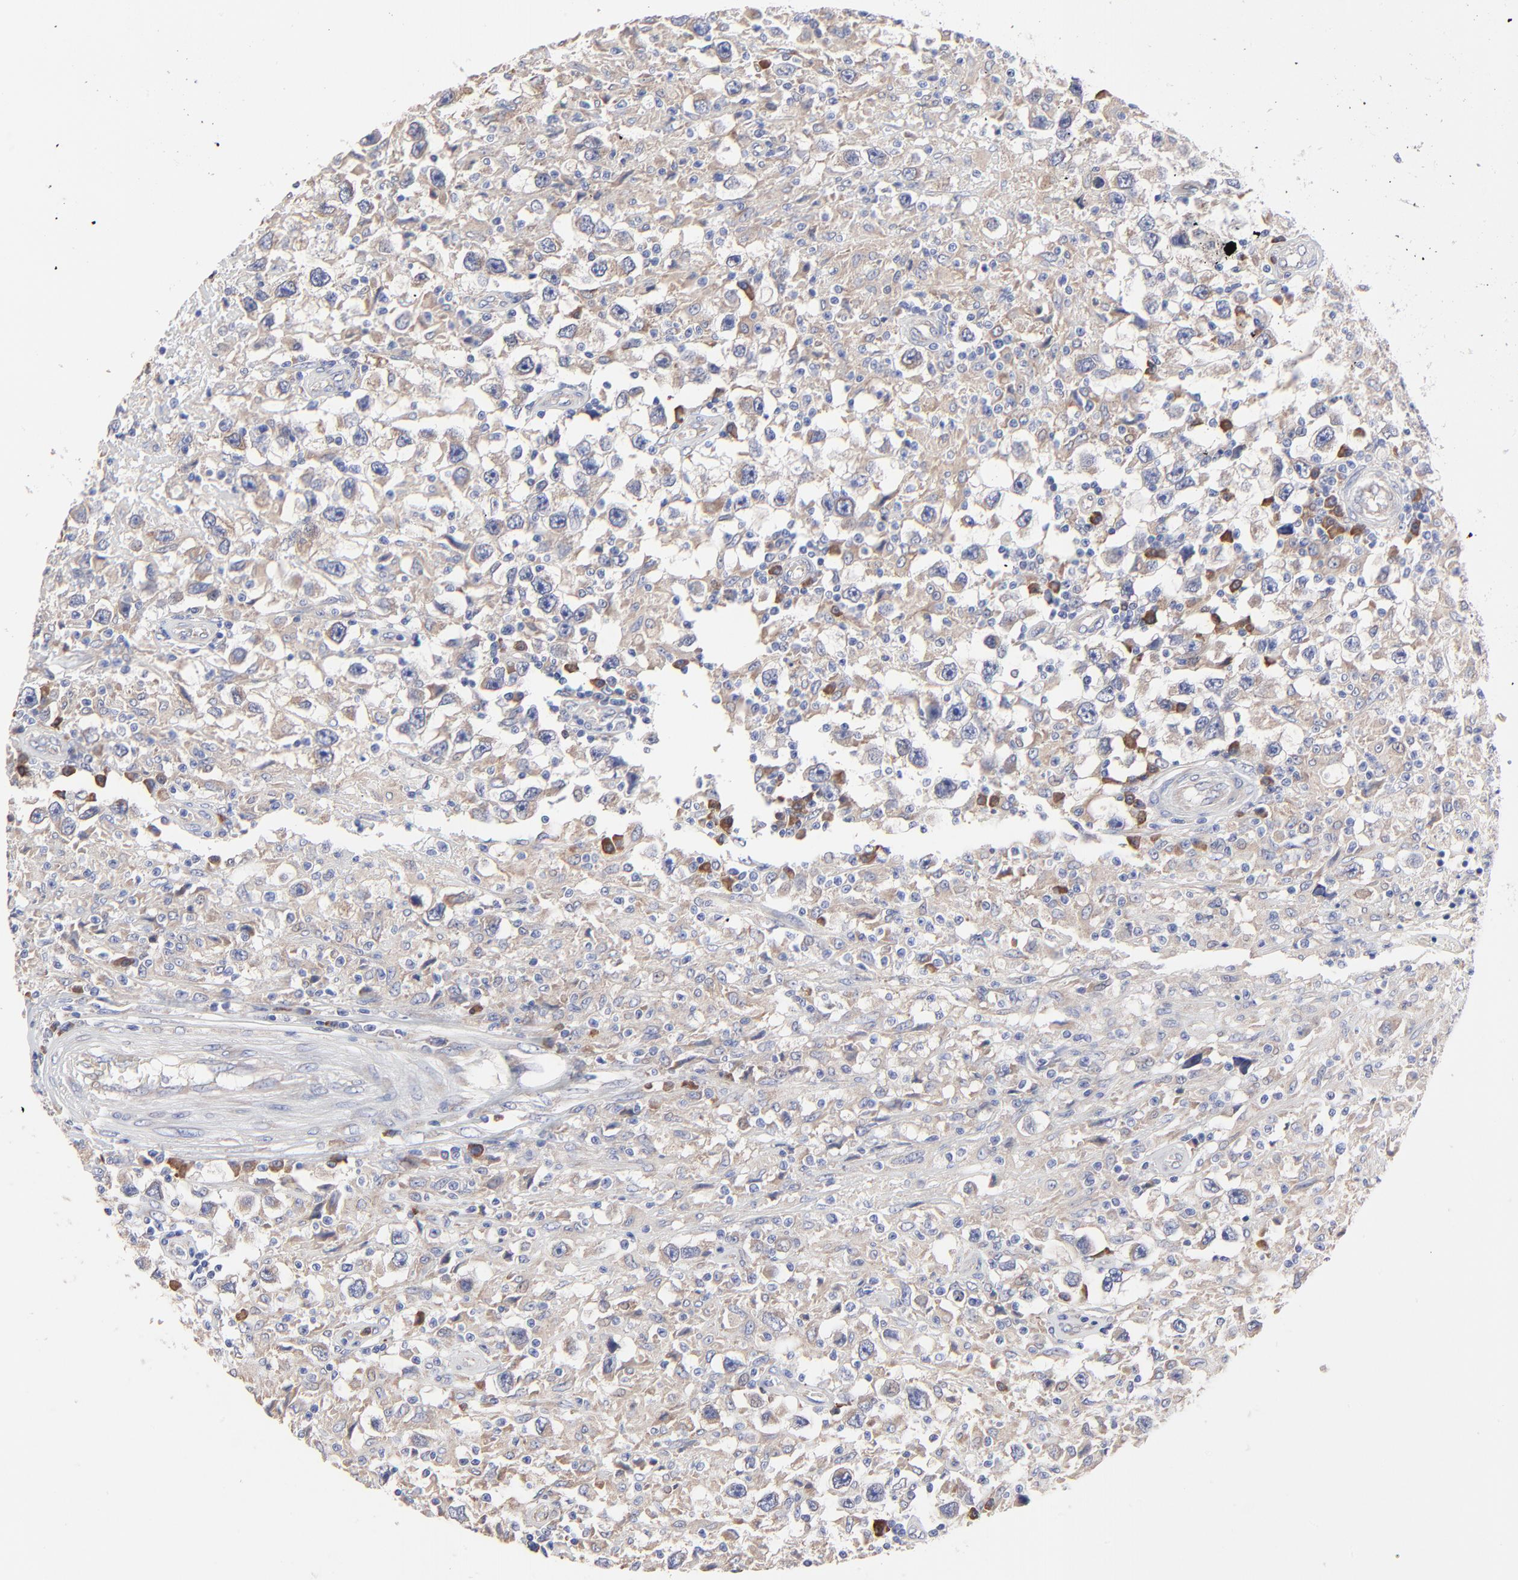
{"staining": {"intensity": "weak", "quantity": ">75%", "location": "cytoplasmic/membranous"}, "tissue": "testis cancer", "cell_type": "Tumor cells", "image_type": "cancer", "snomed": [{"axis": "morphology", "description": "Seminoma, NOS"}, {"axis": "topography", "description": "Testis"}], "caption": "The image exhibits immunohistochemical staining of testis seminoma. There is weak cytoplasmic/membranous expression is present in about >75% of tumor cells.", "gene": "PPFIBP2", "patient": {"sex": "male", "age": 34}}